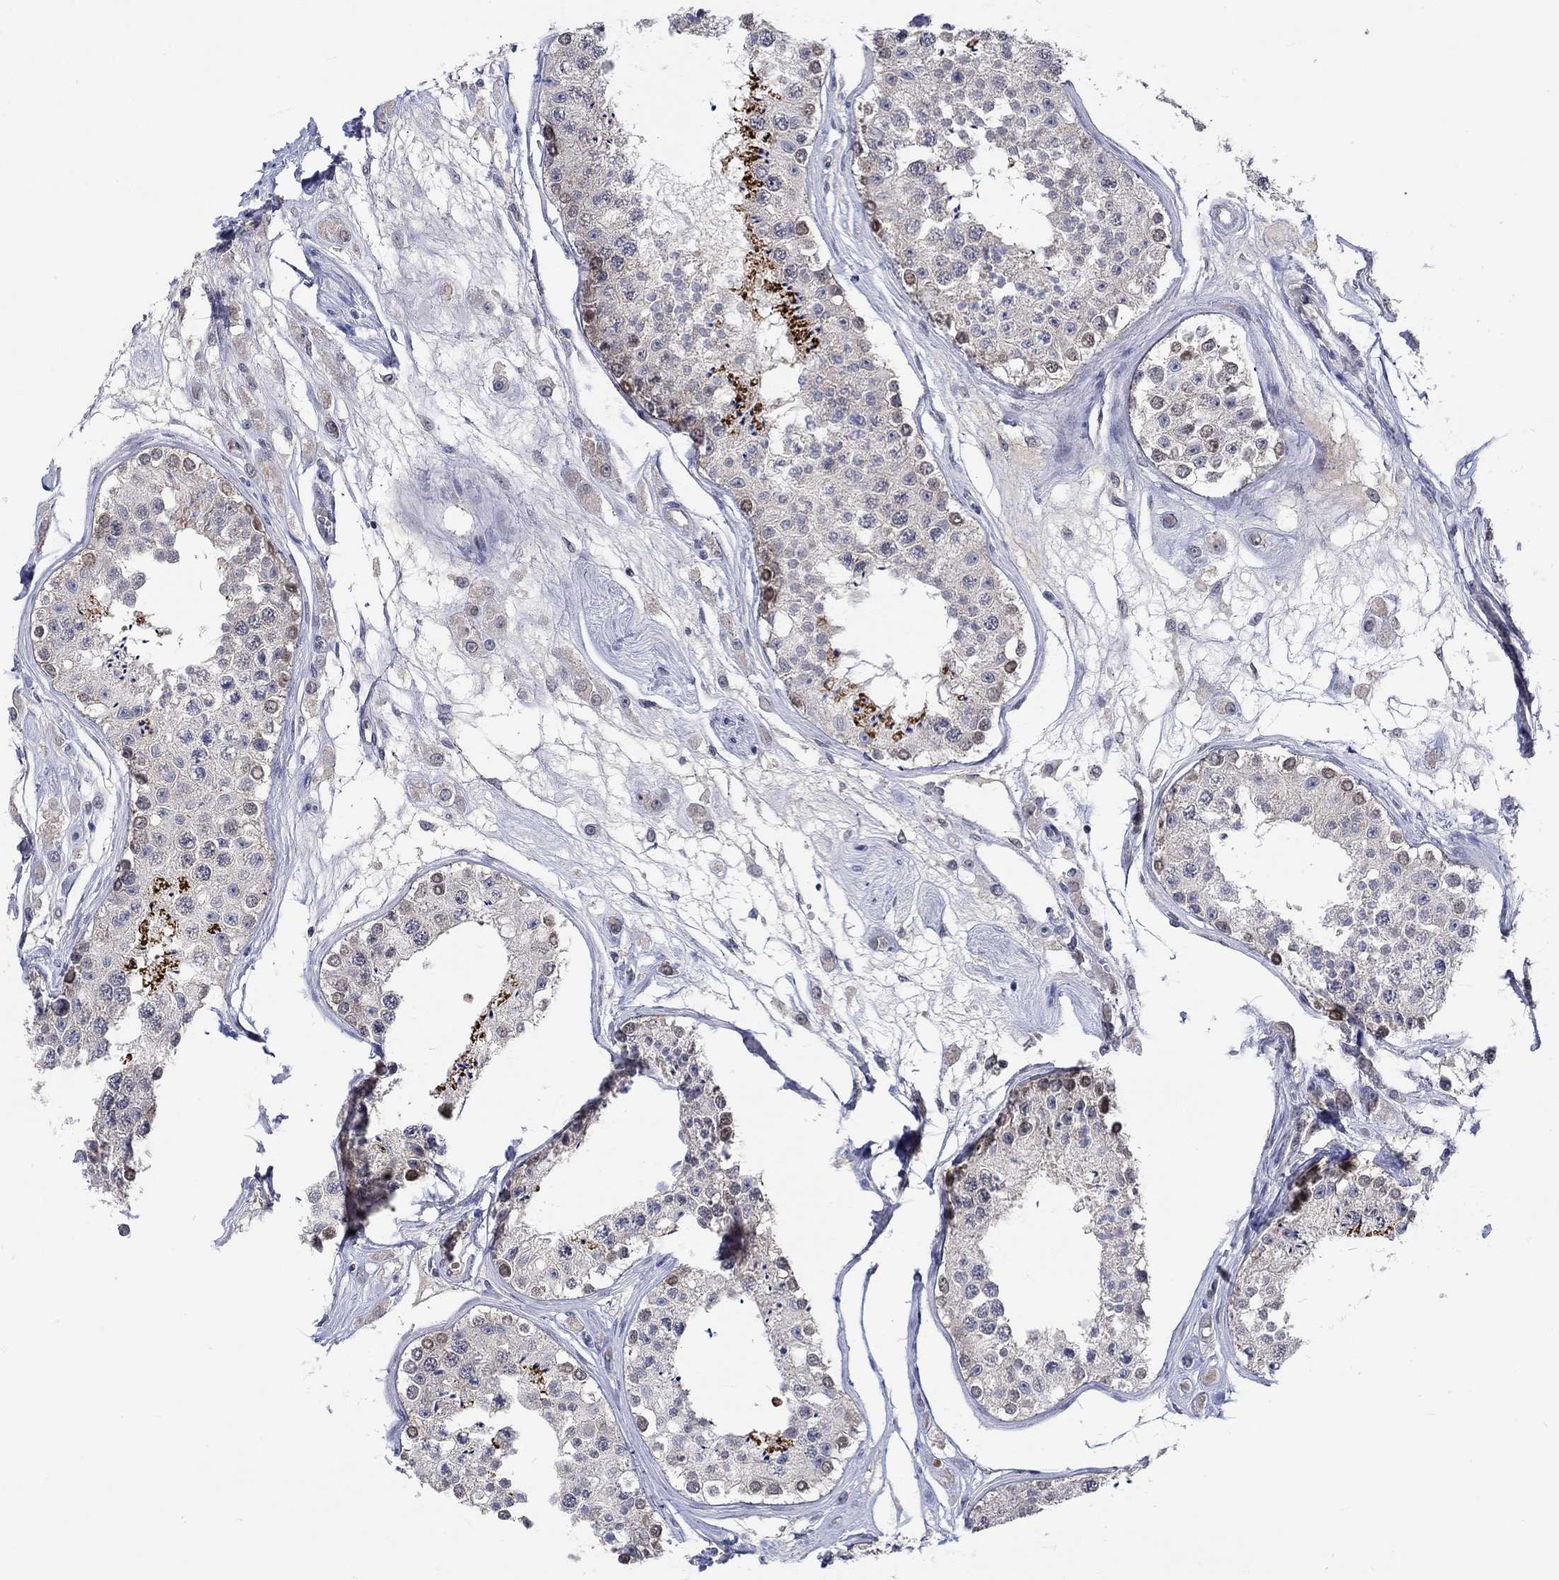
{"staining": {"intensity": "strong", "quantity": "<25%", "location": "cytoplasmic/membranous"}, "tissue": "testis", "cell_type": "Cells in seminiferous ducts", "image_type": "normal", "snomed": [{"axis": "morphology", "description": "Normal tissue, NOS"}, {"axis": "topography", "description": "Testis"}], "caption": "A high-resolution photomicrograph shows immunohistochemistry staining of benign testis, which reveals strong cytoplasmic/membranous expression in approximately <25% of cells in seminiferous ducts.", "gene": "WASF1", "patient": {"sex": "male", "age": 25}}